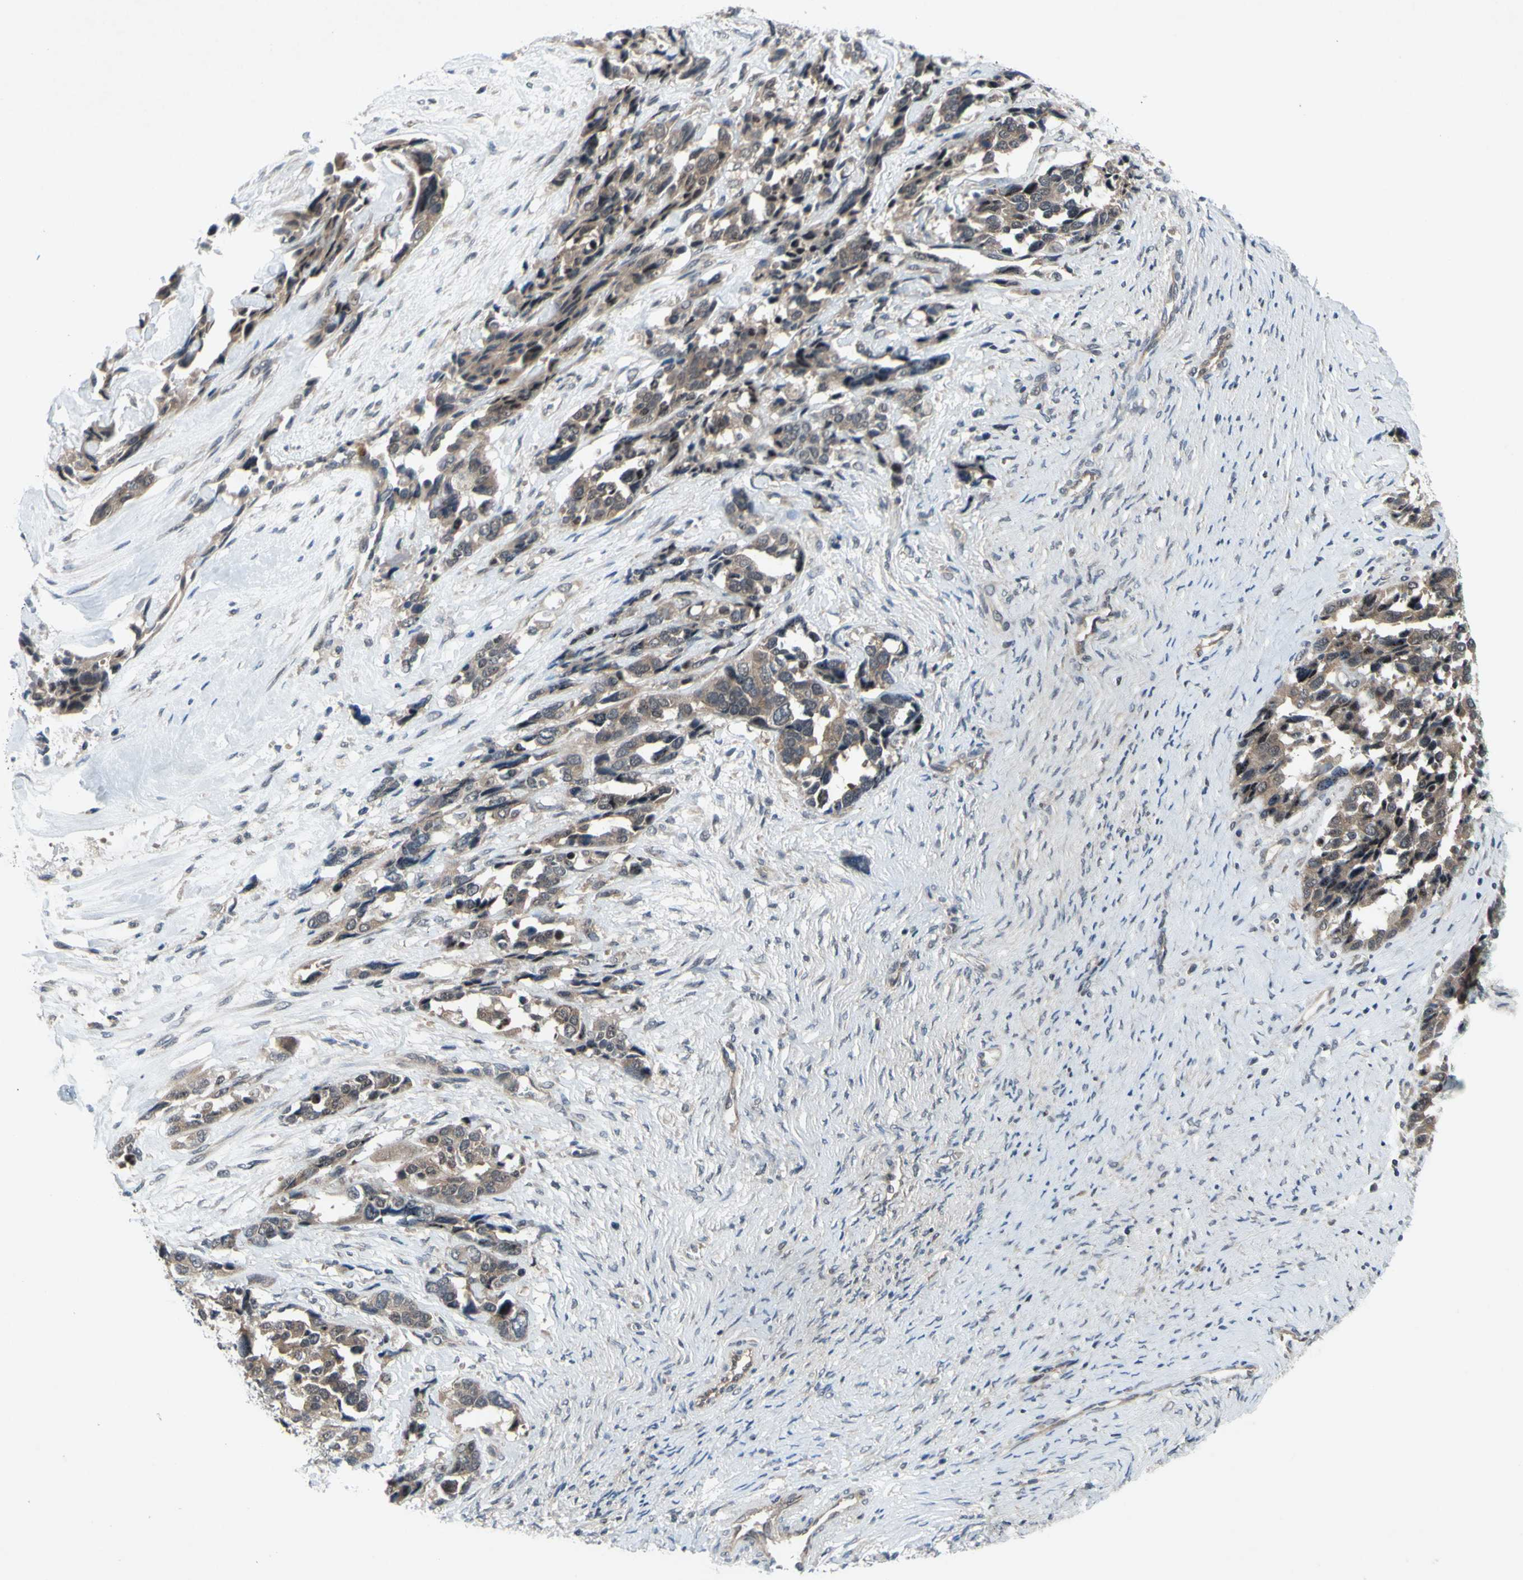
{"staining": {"intensity": "weak", "quantity": ">75%", "location": "cytoplasmic/membranous"}, "tissue": "ovarian cancer", "cell_type": "Tumor cells", "image_type": "cancer", "snomed": [{"axis": "morphology", "description": "Cystadenocarcinoma, serous, NOS"}, {"axis": "topography", "description": "Ovary"}], "caption": "The histopathology image displays staining of ovarian serous cystadenocarcinoma, revealing weak cytoplasmic/membranous protein positivity (brown color) within tumor cells.", "gene": "TRDMT1", "patient": {"sex": "female", "age": 44}}